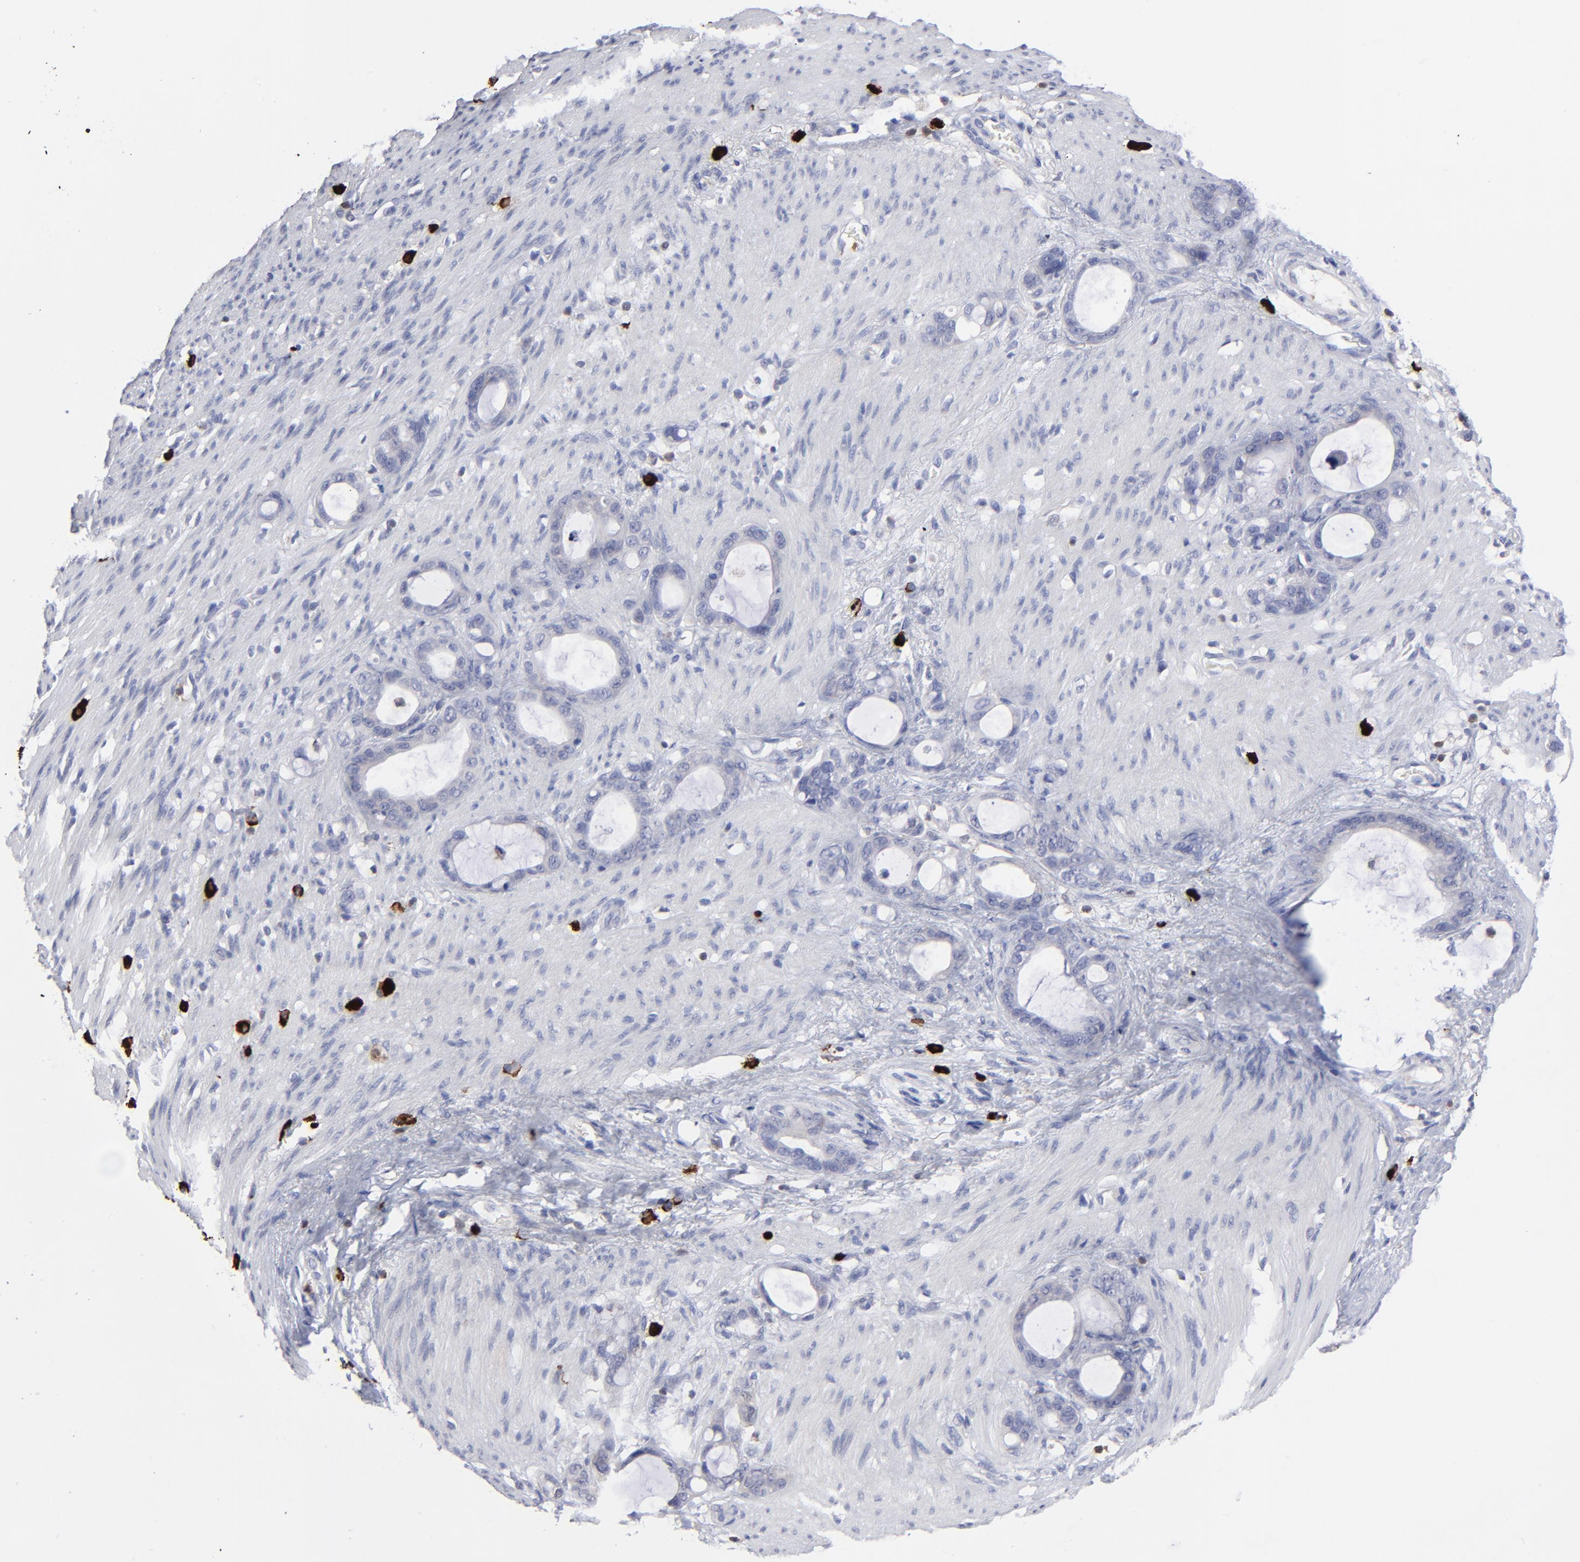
{"staining": {"intensity": "negative", "quantity": "none", "location": "none"}, "tissue": "stomach cancer", "cell_type": "Tumor cells", "image_type": "cancer", "snomed": [{"axis": "morphology", "description": "Adenocarcinoma, NOS"}, {"axis": "topography", "description": "Stomach"}], "caption": "Tumor cells show no significant expression in stomach adenocarcinoma.", "gene": "TBXT", "patient": {"sex": "female", "age": 75}}